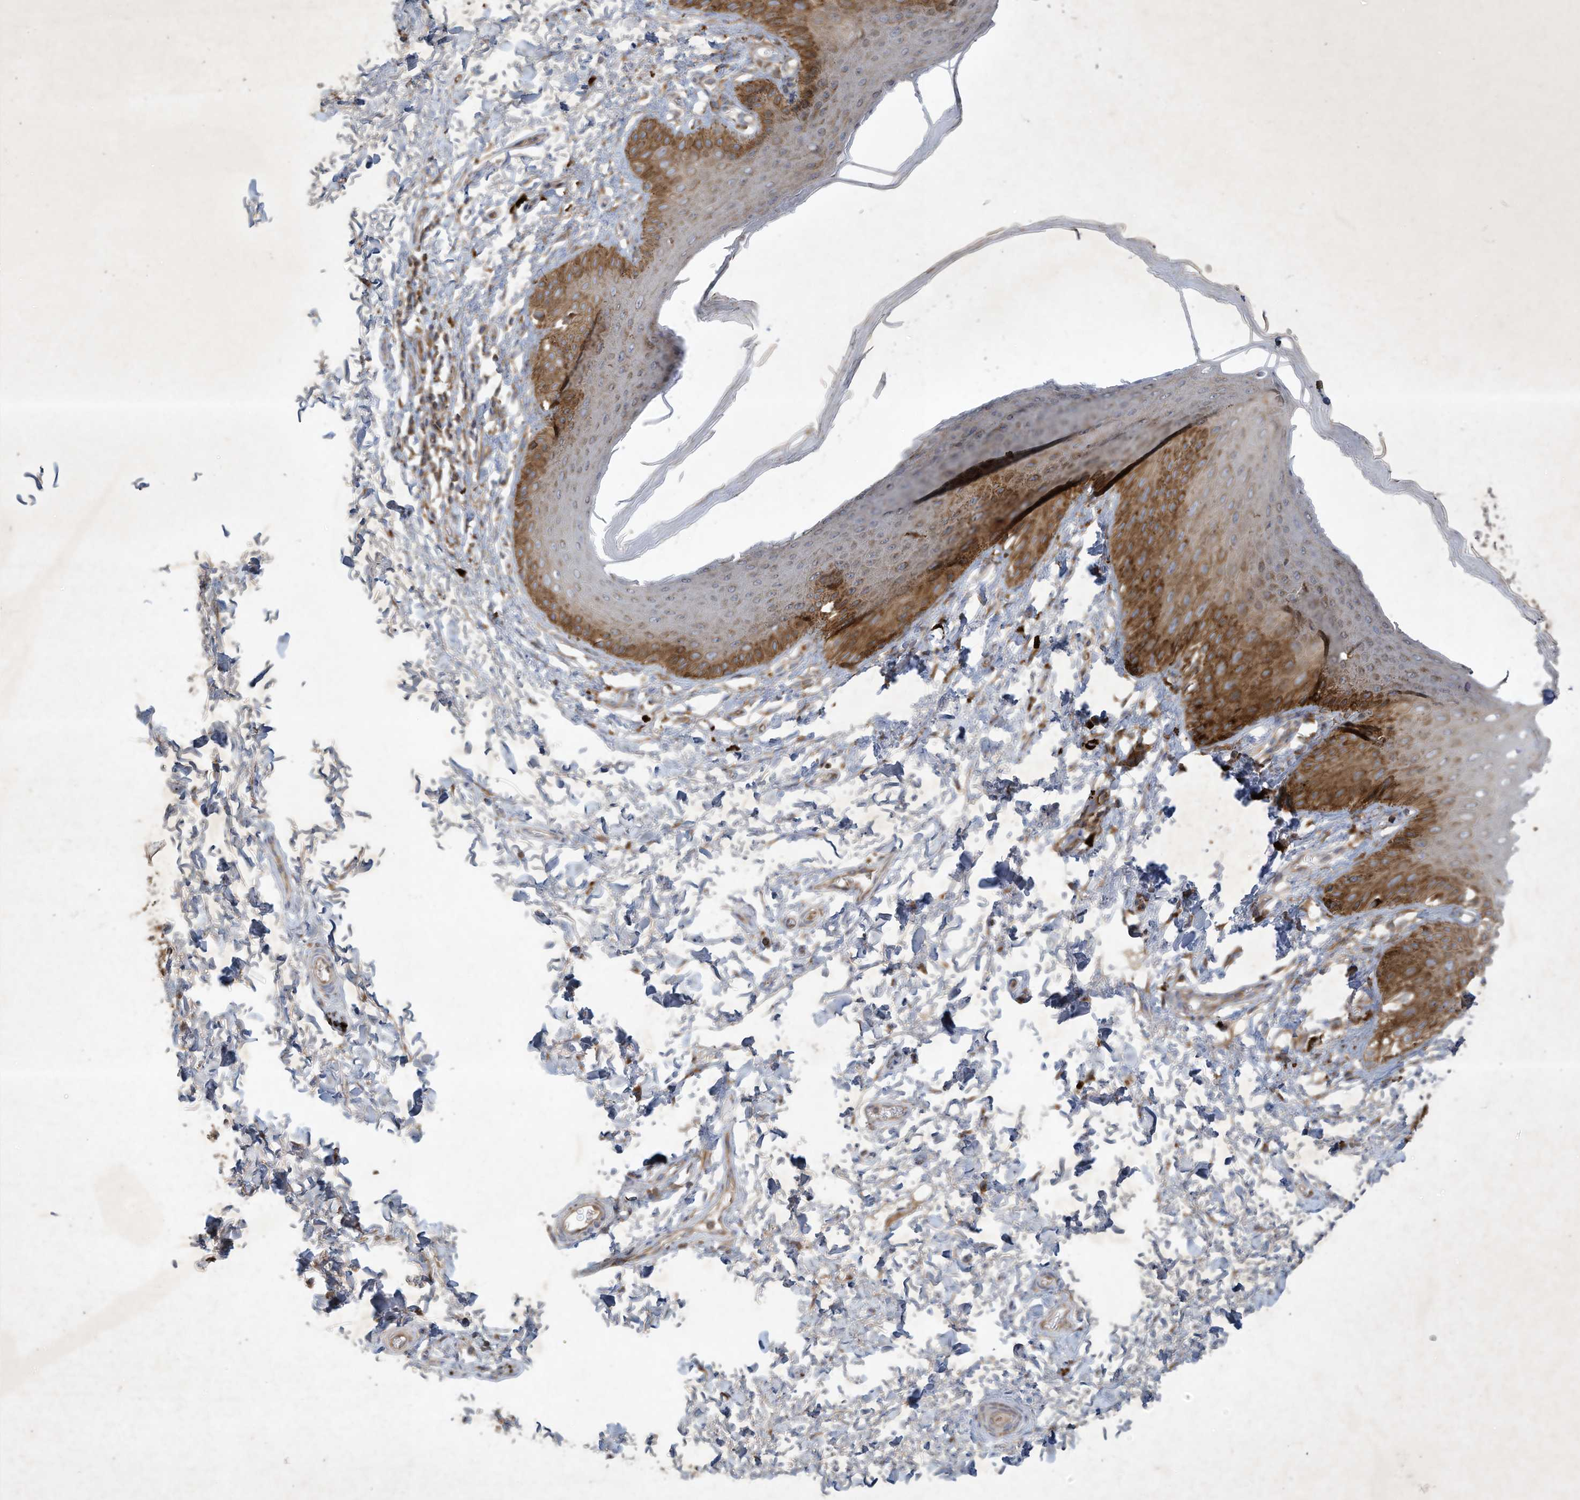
{"staining": {"intensity": "moderate", "quantity": "25%-75%", "location": "cytoplasmic/membranous"}, "tissue": "skin", "cell_type": "Epidermal cells", "image_type": "normal", "snomed": [{"axis": "morphology", "description": "Normal tissue, NOS"}, {"axis": "topography", "description": "Anal"}], "caption": "A medium amount of moderate cytoplasmic/membranous expression is identified in about 25%-75% of epidermal cells in unremarkable skin. (DAB (3,3'-diaminobenzidine) = brown stain, brightfield microscopy at high magnification).", "gene": "SYNJ2", "patient": {"sex": "male", "age": 44}}